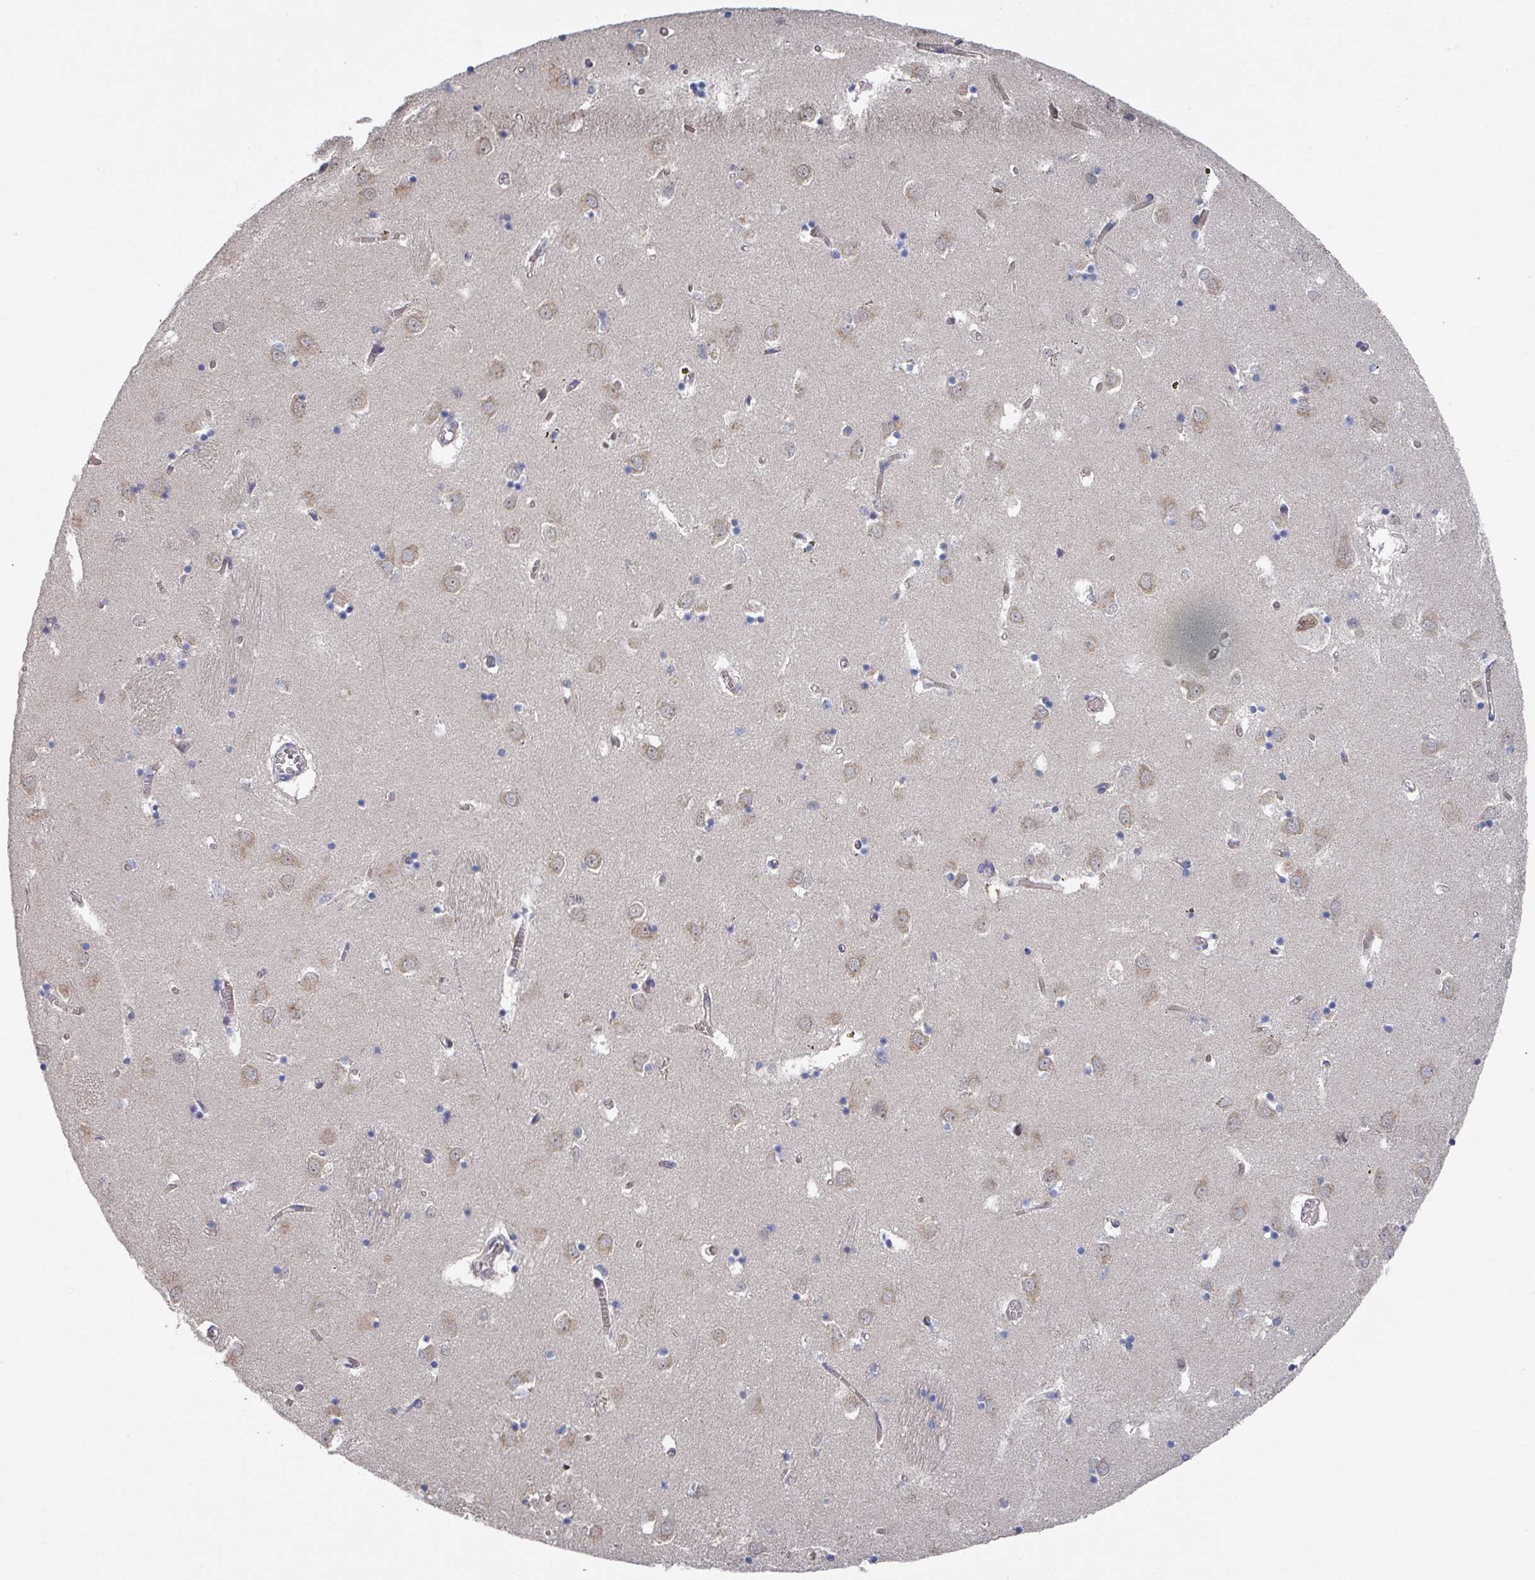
{"staining": {"intensity": "negative", "quantity": "none", "location": "none"}, "tissue": "caudate", "cell_type": "Glial cells", "image_type": "normal", "snomed": [{"axis": "morphology", "description": "Normal tissue, NOS"}, {"axis": "topography", "description": "Lateral ventricle wall"}], "caption": "Immunohistochemistry image of benign caudate: caudate stained with DAB (3,3'-diaminobenzidine) demonstrates no significant protein staining in glial cells.", "gene": "EFL1", "patient": {"sex": "male", "age": 70}}